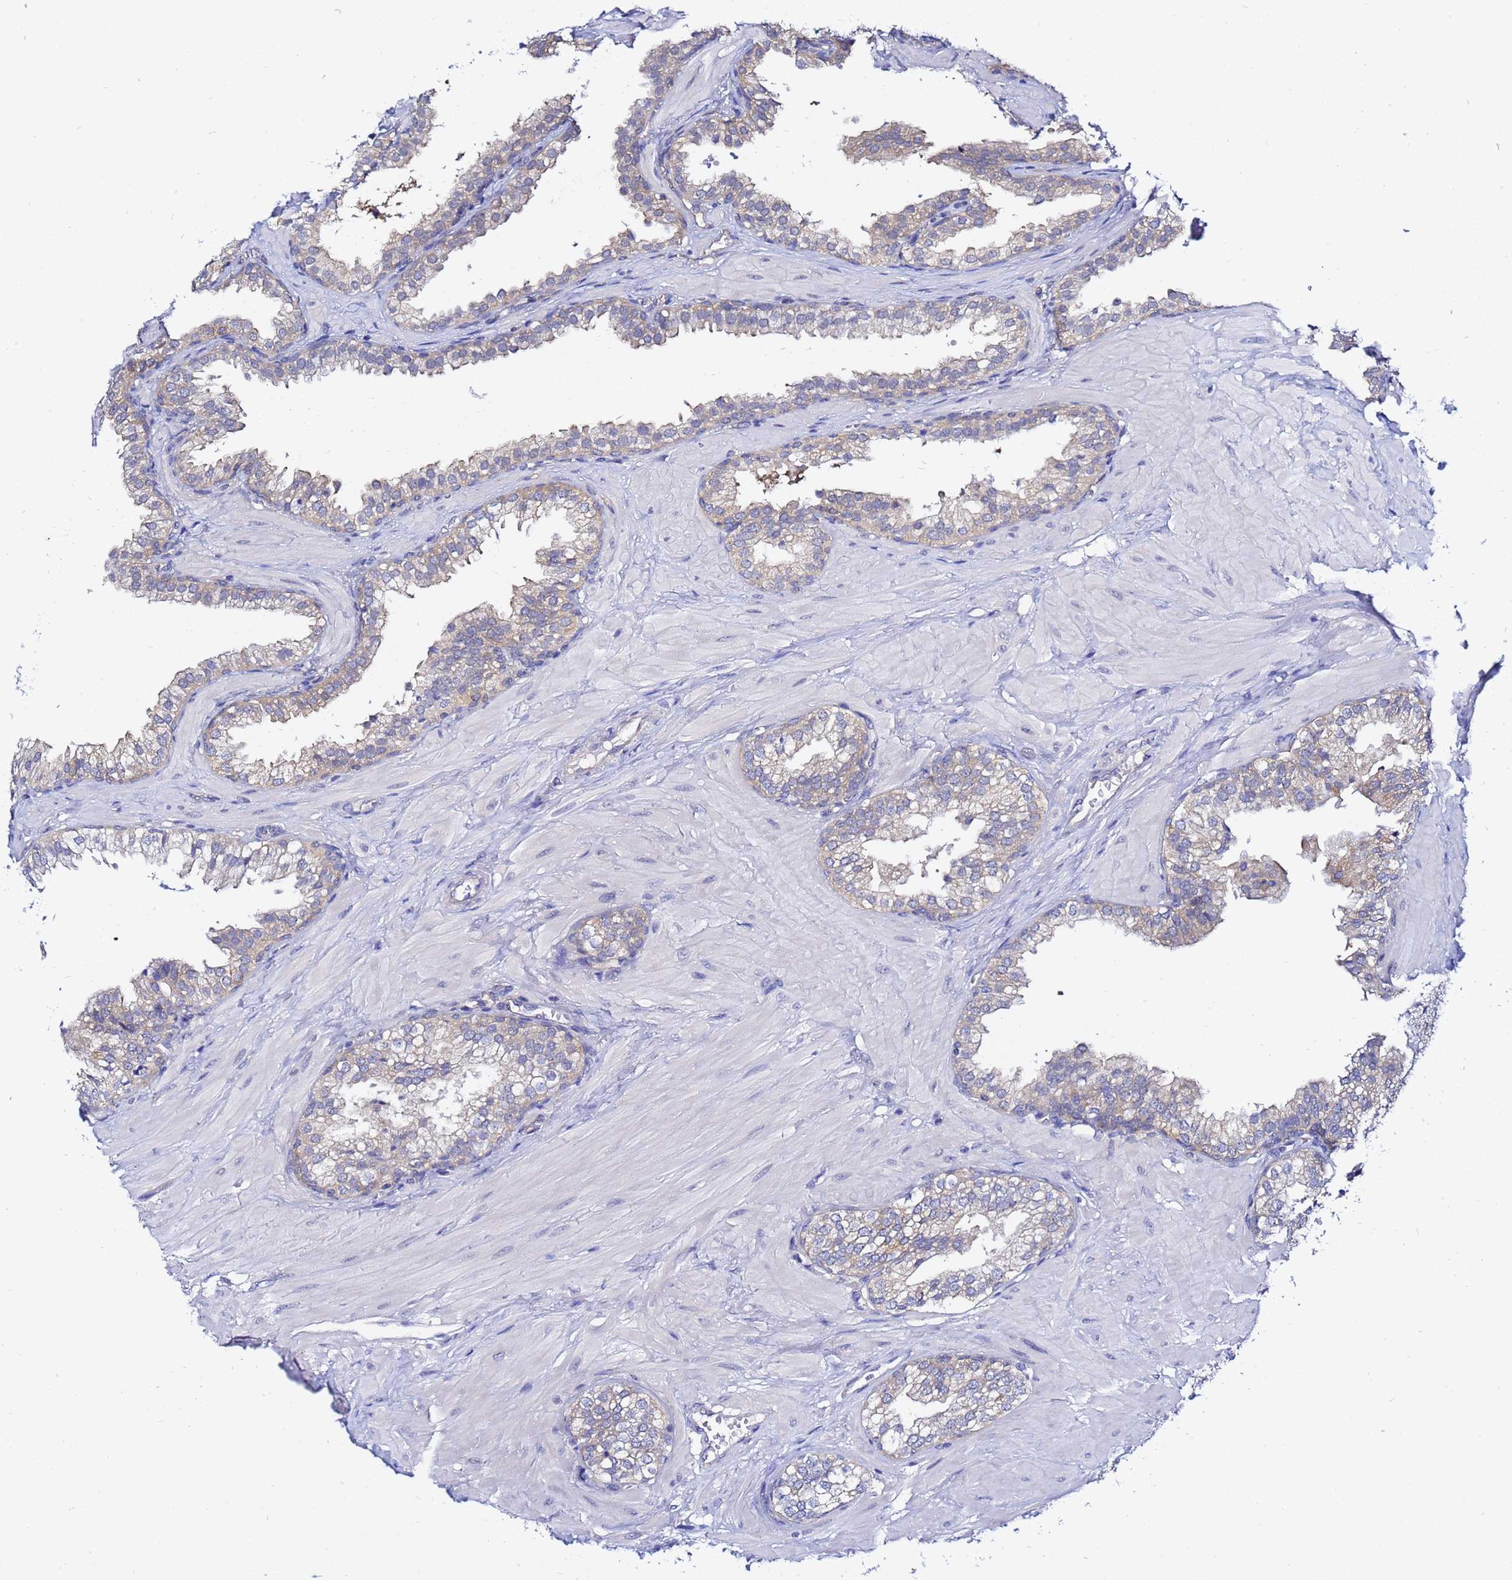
{"staining": {"intensity": "weak", "quantity": "25%-75%", "location": "cytoplasmic/membranous"}, "tissue": "prostate", "cell_type": "Glandular cells", "image_type": "normal", "snomed": [{"axis": "morphology", "description": "Normal tissue, NOS"}, {"axis": "topography", "description": "Prostate"}, {"axis": "topography", "description": "Peripheral nerve tissue"}], "caption": "IHC of benign human prostate reveals low levels of weak cytoplasmic/membranous positivity in about 25%-75% of glandular cells.", "gene": "LENG1", "patient": {"sex": "male", "age": 55}}